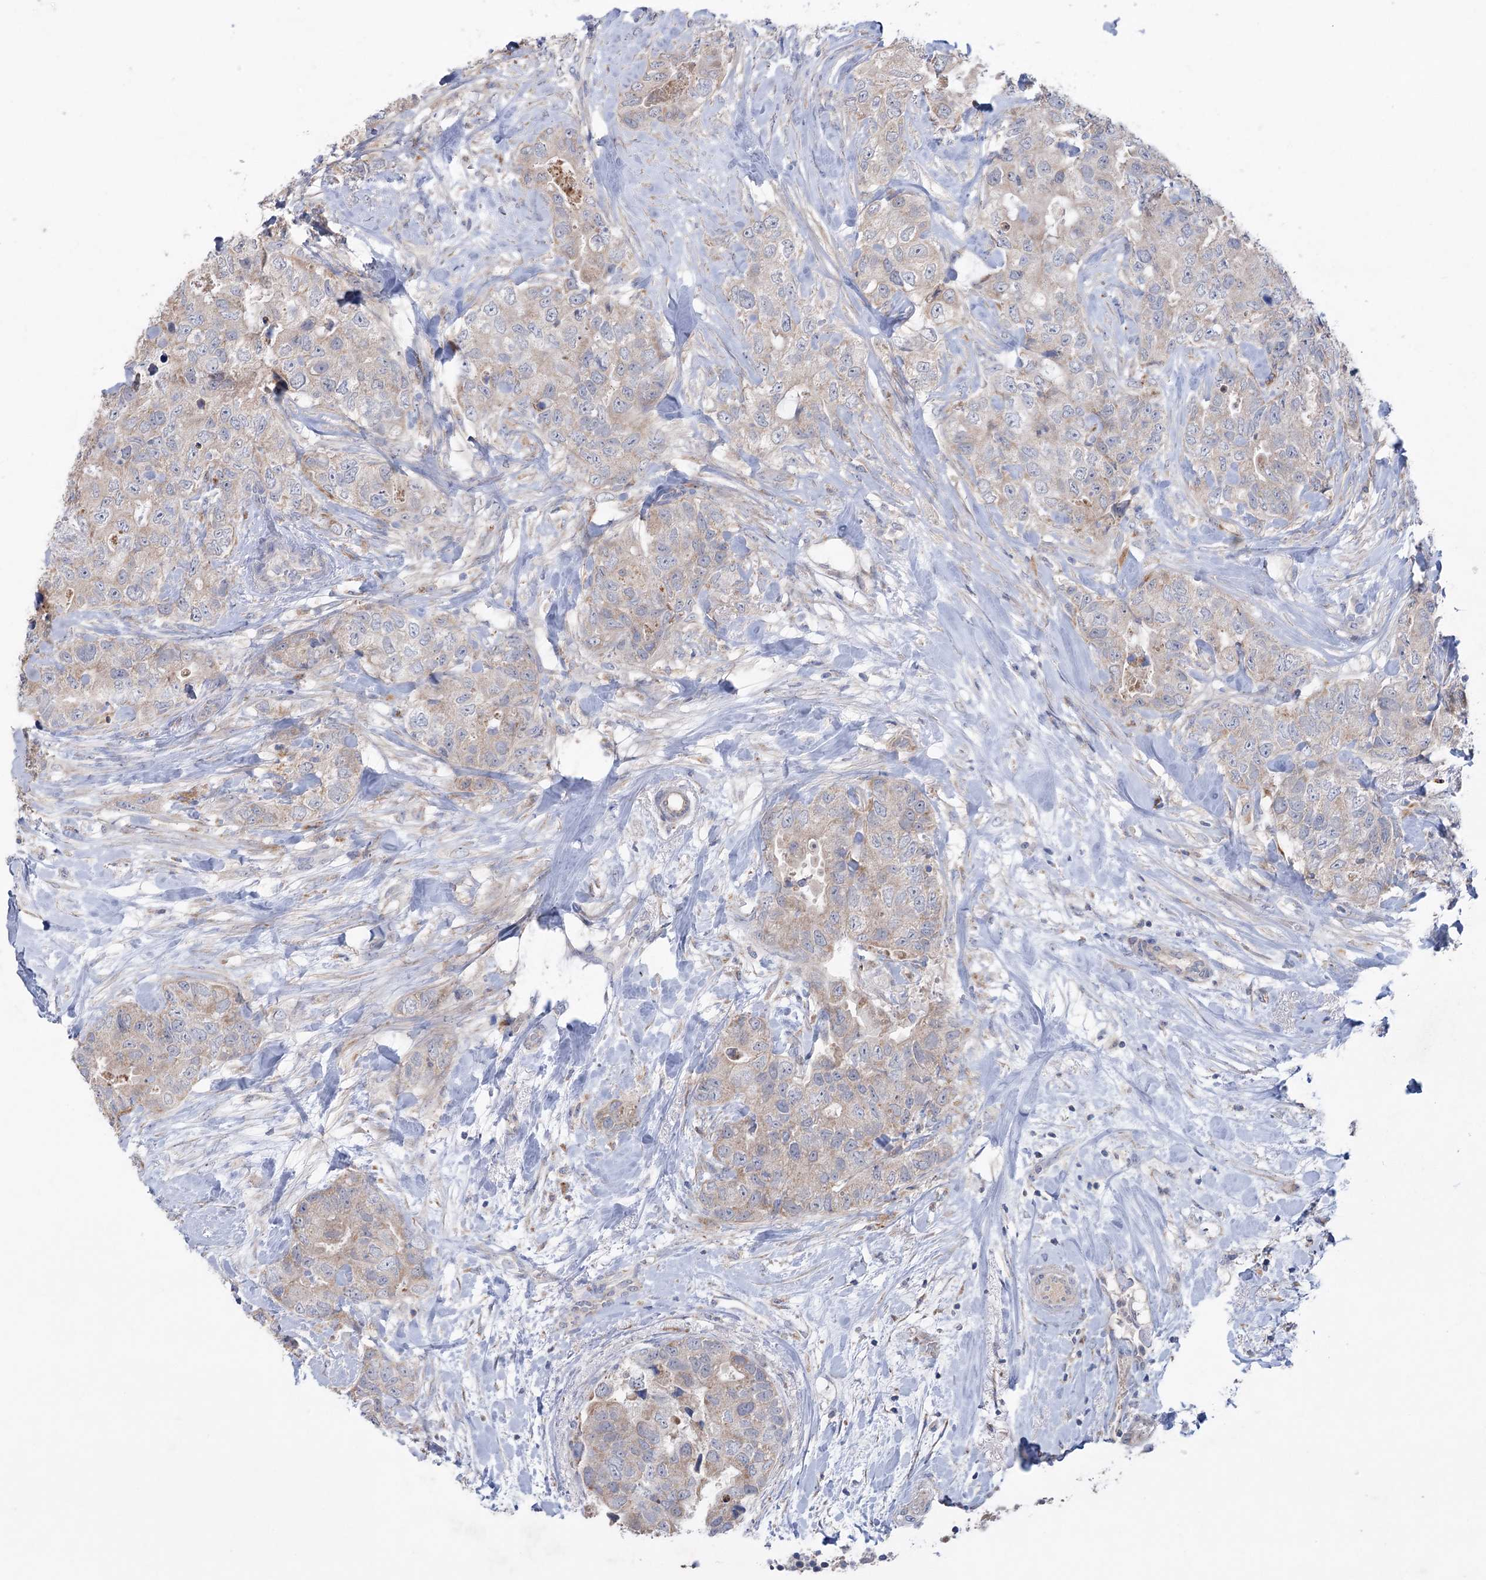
{"staining": {"intensity": "weak", "quantity": "25%-75%", "location": "cytoplasmic/membranous"}, "tissue": "breast cancer", "cell_type": "Tumor cells", "image_type": "cancer", "snomed": [{"axis": "morphology", "description": "Duct carcinoma"}, {"axis": "topography", "description": "Breast"}], "caption": "High-magnification brightfield microscopy of breast cancer stained with DAB (3,3'-diaminobenzidine) (brown) and counterstained with hematoxylin (blue). tumor cells exhibit weak cytoplasmic/membranous staining is identified in about25%-75% of cells.", "gene": "MTCH2", "patient": {"sex": "female", "age": 62}}